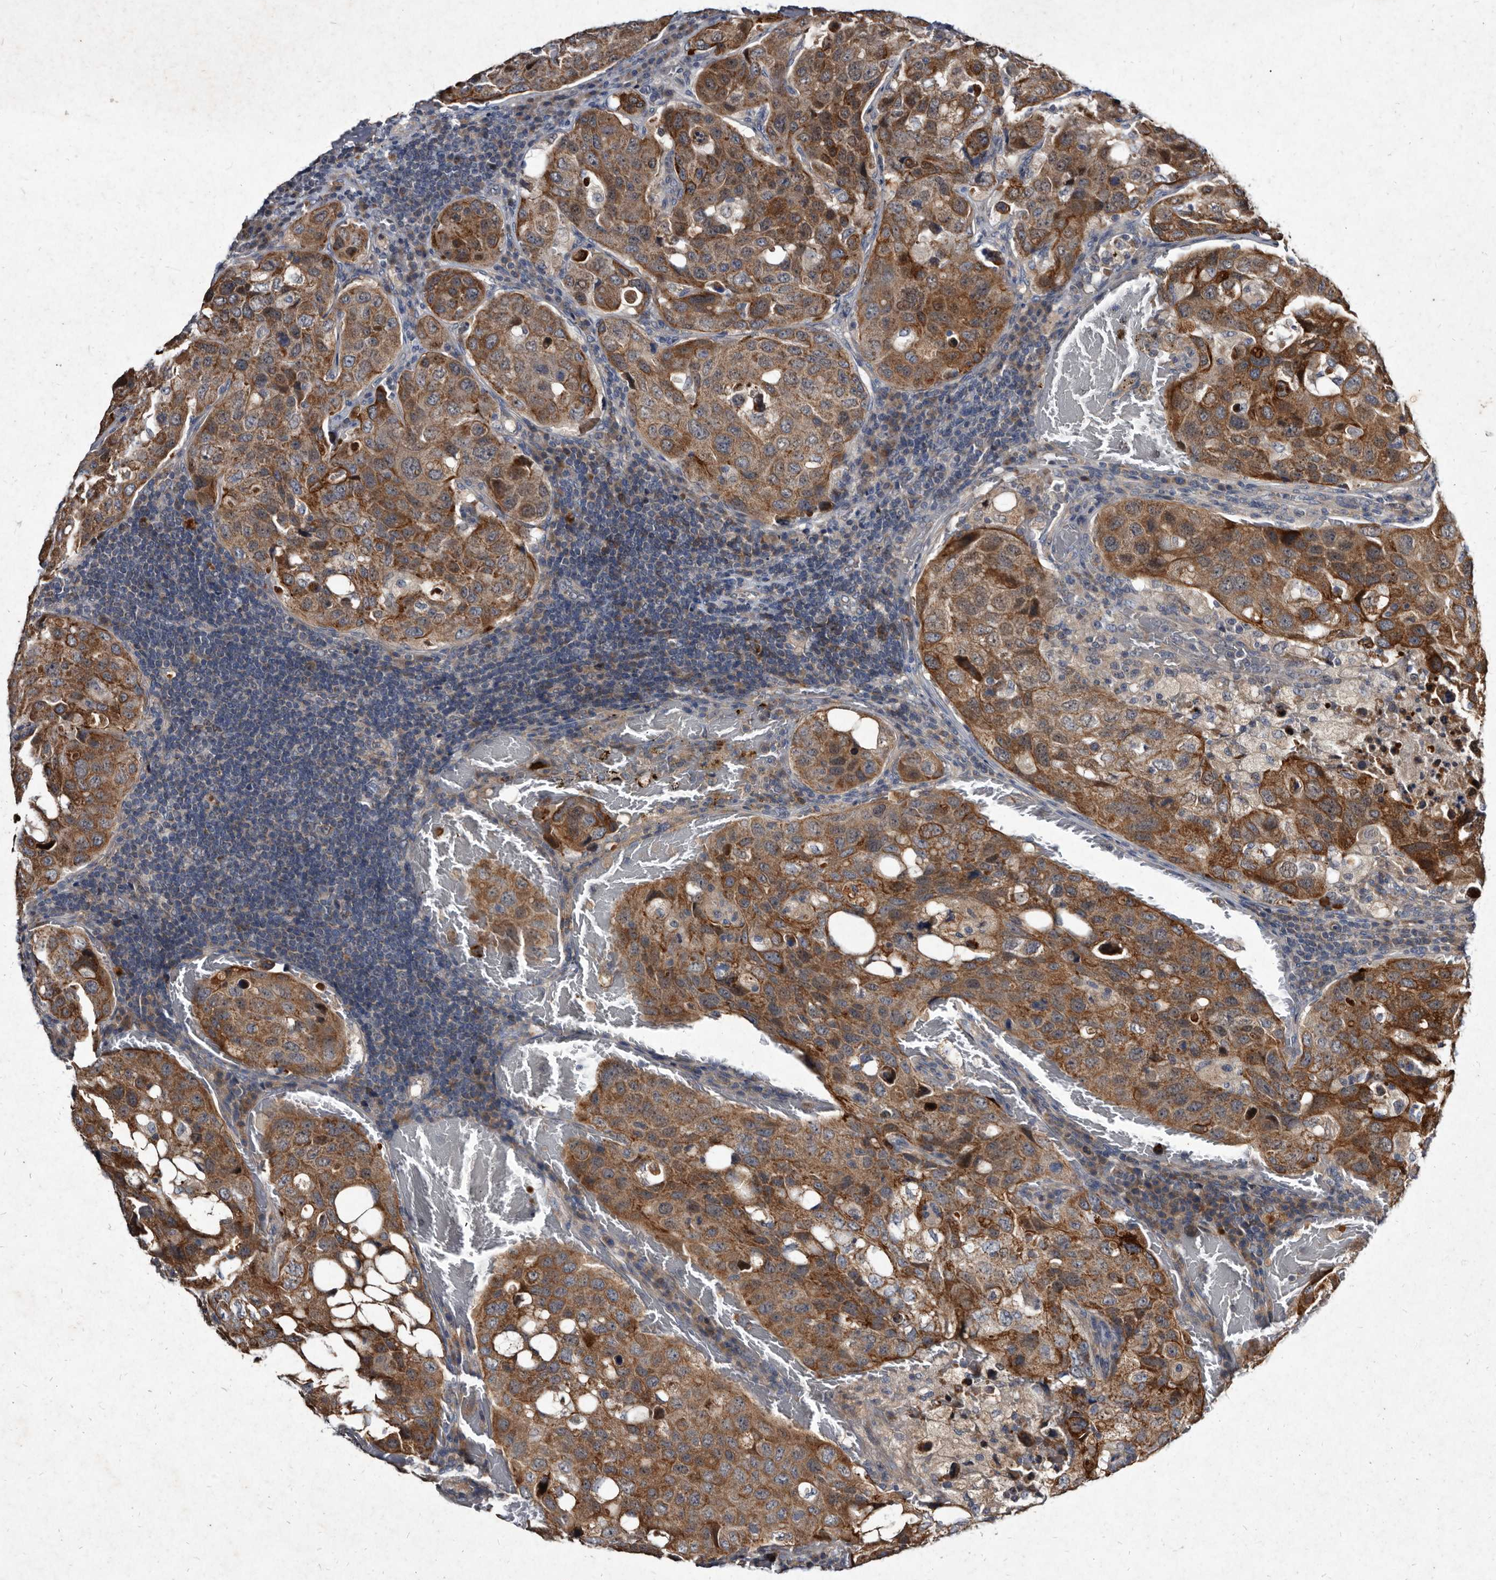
{"staining": {"intensity": "moderate", "quantity": ">75%", "location": "cytoplasmic/membranous,nuclear"}, "tissue": "urothelial cancer", "cell_type": "Tumor cells", "image_type": "cancer", "snomed": [{"axis": "morphology", "description": "Urothelial carcinoma, High grade"}, {"axis": "topography", "description": "Lymph node"}, {"axis": "topography", "description": "Urinary bladder"}], "caption": "Immunohistochemical staining of urothelial cancer reveals medium levels of moderate cytoplasmic/membranous and nuclear protein staining in approximately >75% of tumor cells.", "gene": "YPEL3", "patient": {"sex": "male", "age": 51}}